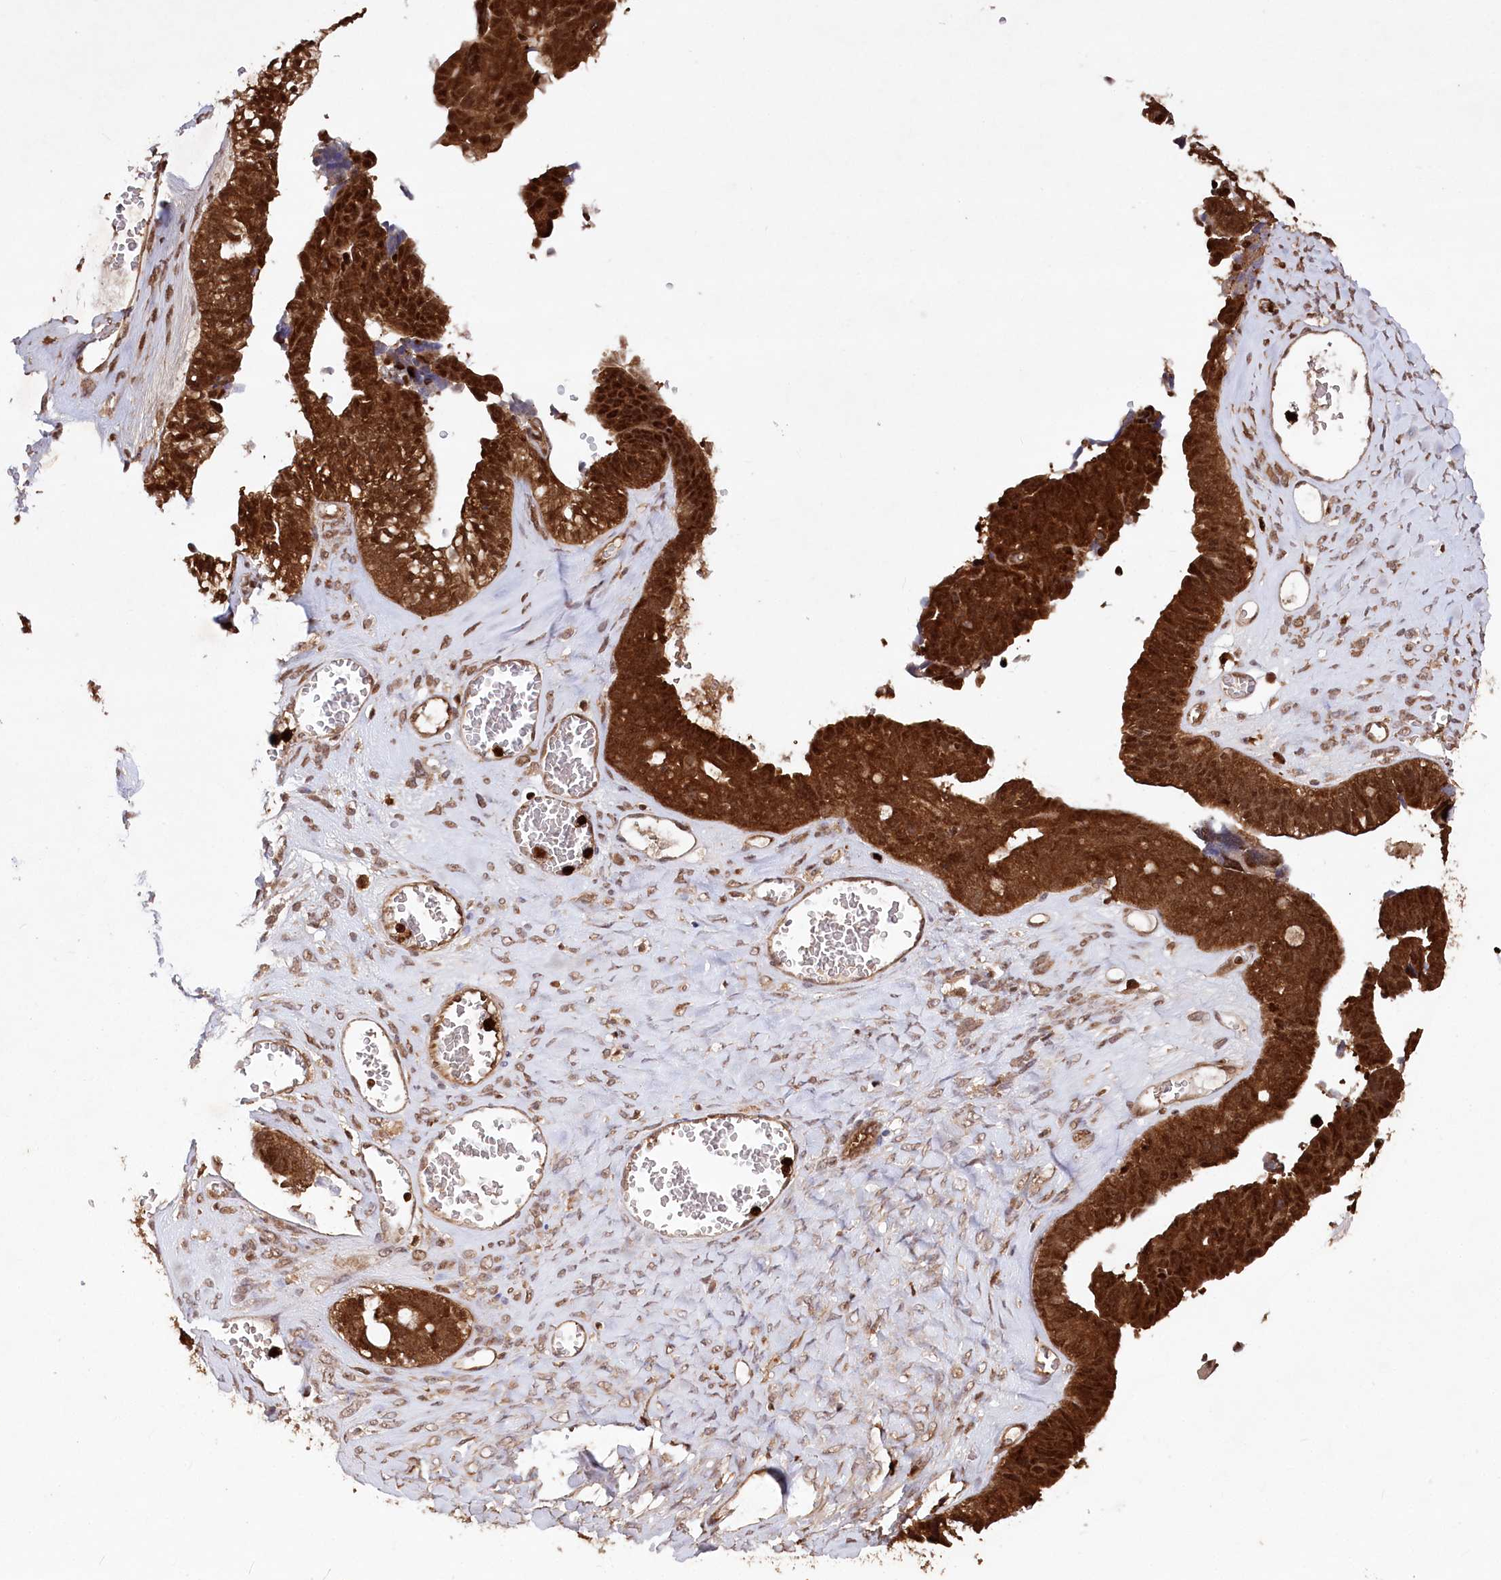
{"staining": {"intensity": "strong", "quantity": ">75%", "location": "cytoplasmic/membranous,nuclear"}, "tissue": "ovarian cancer", "cell_type": "Tumor cells", "image_type": "cancer", "snomed": [{"axis": "morphology", "description": "Cystadenocarcinoma, serous, NOS"}, {"axis": "topography", "description": "Ovary"}], "caption": "High-magnification brightfield microscopy of serous cystadenocarcinoma (ovarian) stained with DAB (brown) and counterstained with hematoxylin (blue). tumor cells exhibit strong cytoplasmic/membranous and nuclear expression is appreciated in about>75% of cells.", "gene": "LSG1", "patient": {"sex": "female", "age": 79}}